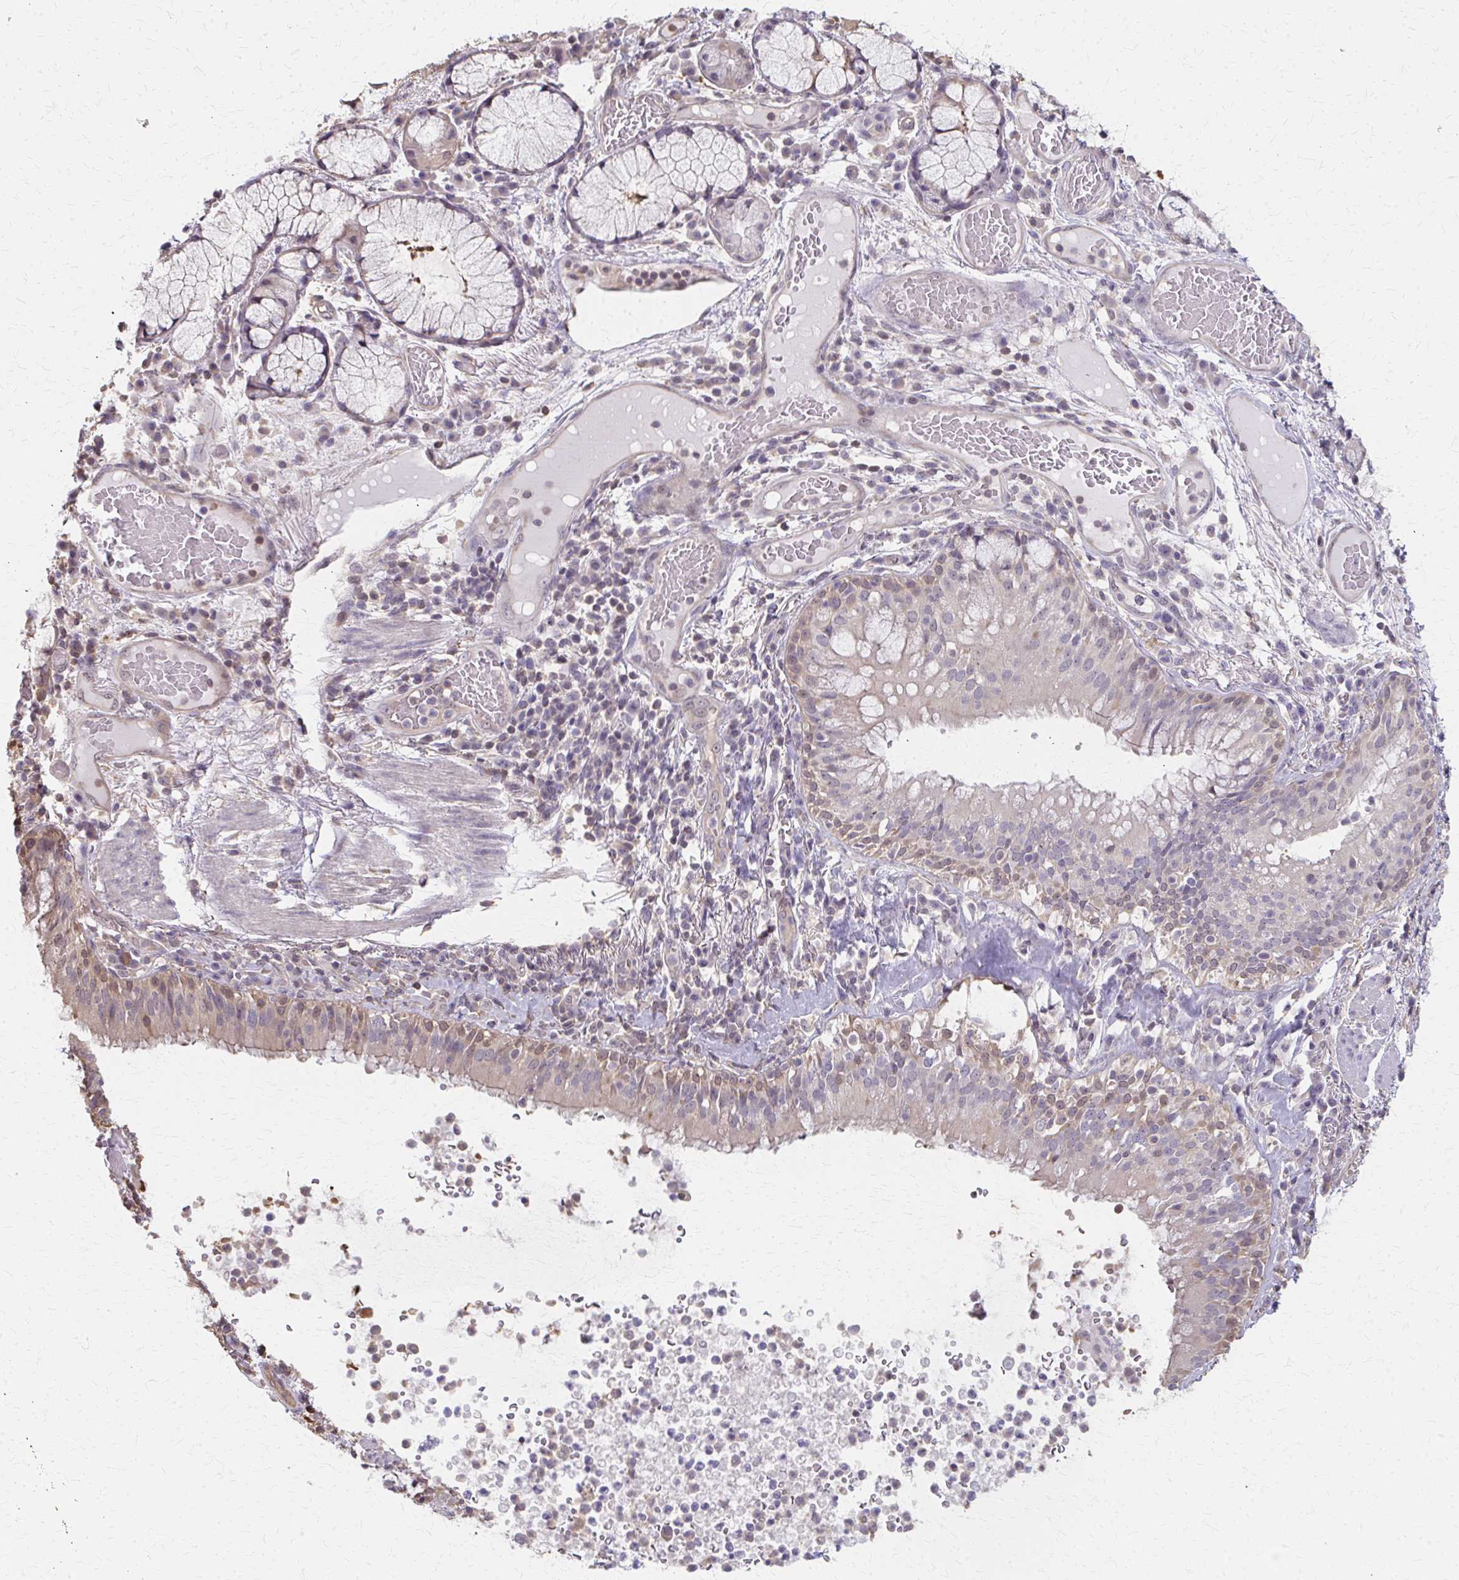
{"staining": {"intensity": "weak", "quantity": "<25%", "location": "cytoplasmic/membranous"}, "tissue": "bronchus", "cell_type": "Respiratory epithelial cells", "image_type": "normal", "snomed": [{"axis": "morphology", "description": "Normal tissue, NOS"}, {"axis": "topography", "description": "Cartilage tissue"}, {"axis": "topography", "description": "Bronchus"}], "caption": "This is an immunohistochemistry photomicrograph of benign bronchus. There is no positivity in respiratory epithelial cells.", "gene": "RABGAP1L", "patient": {"sex": "male", "age": 56}}